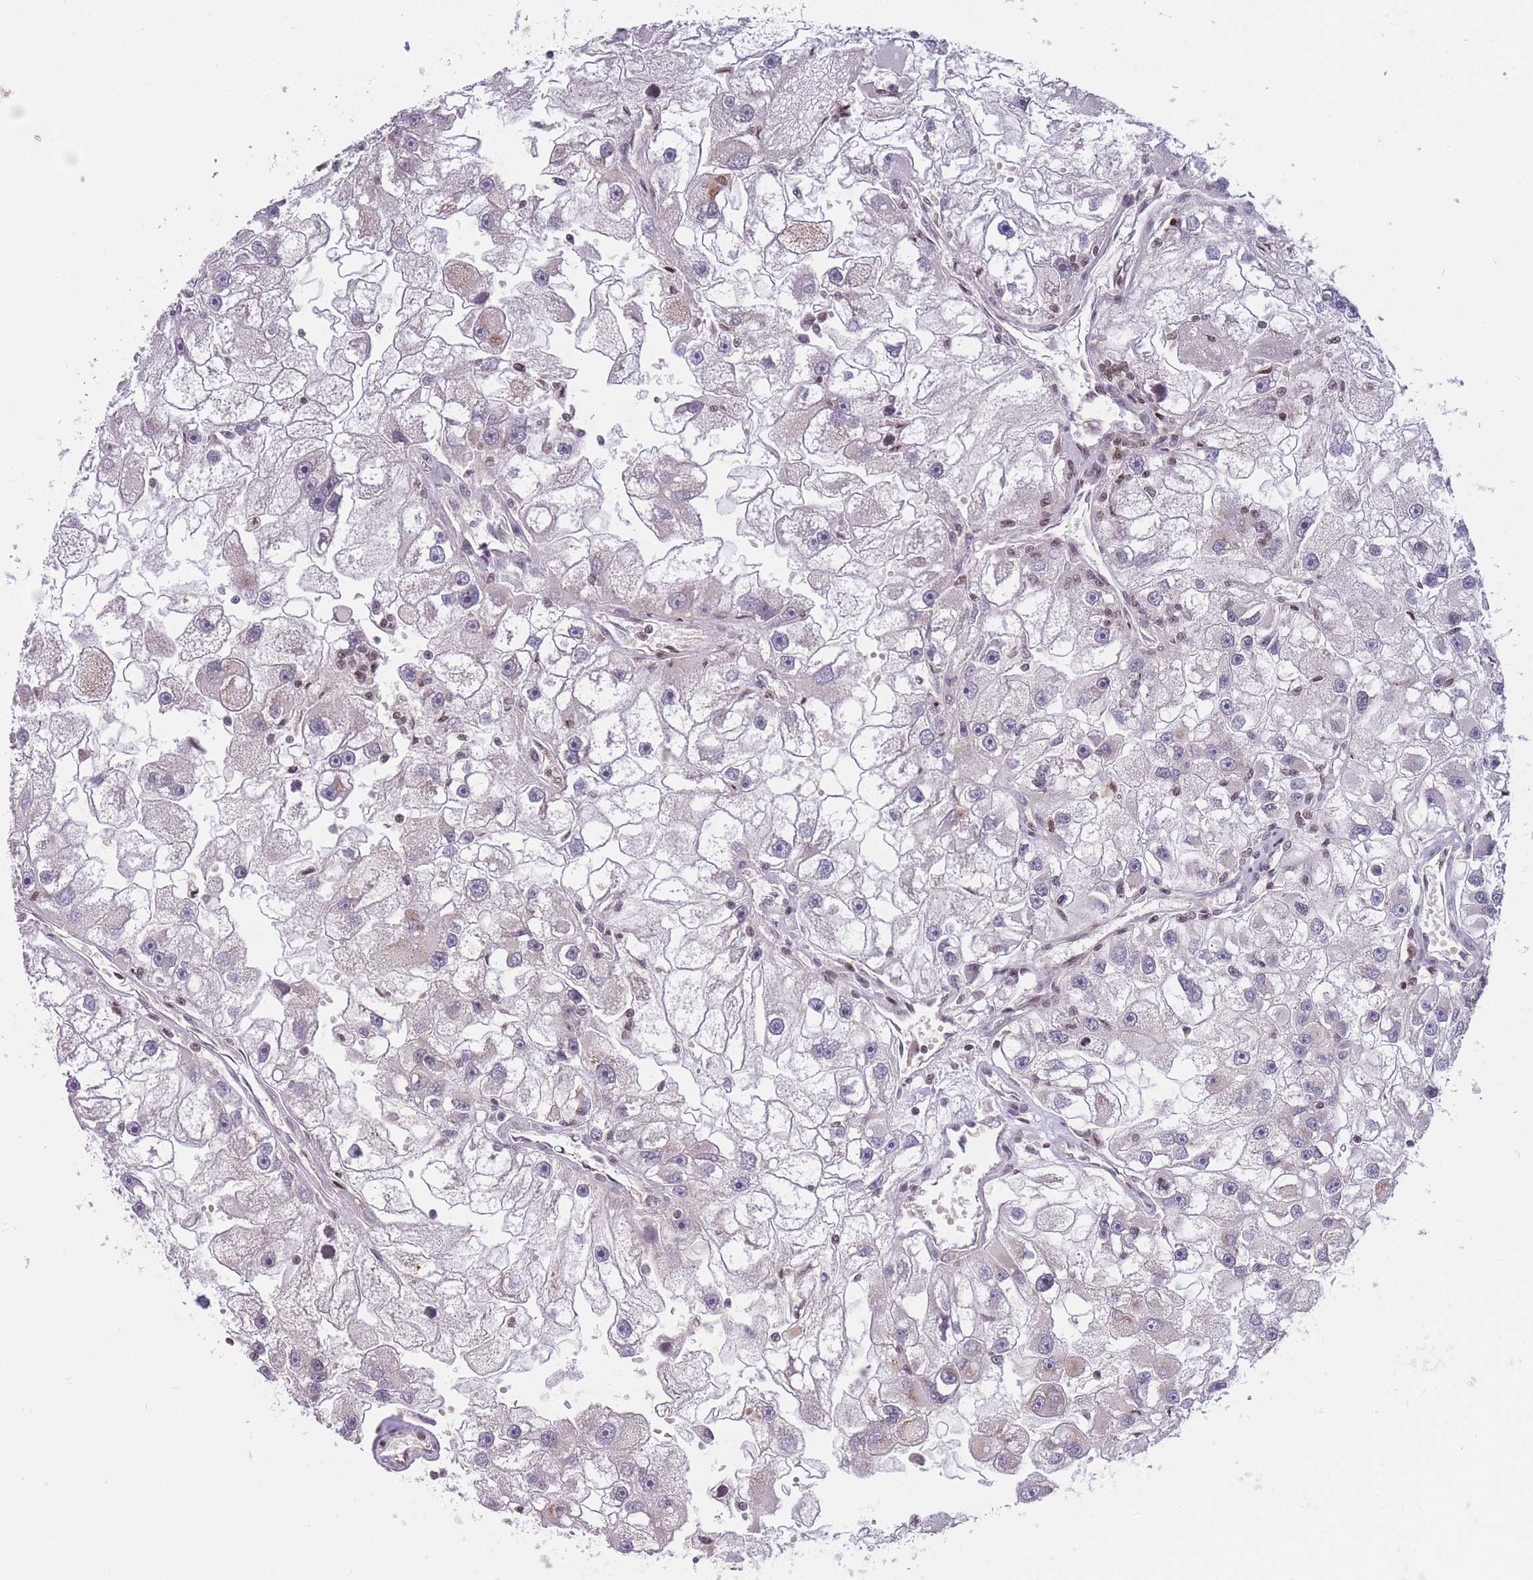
{"staining": {"intensity": "negative", "quantity": "none", "location": "none"}, "tissue": "renal cancer", "cell_type": "Tumor cells", "image_type": "cancer", "snomed": [{"axis": "morphology", "description": "Adenocarcinoma, NOS"}, {"axis": "topography", "description": "Kidney"}], "caption": "This is an IHC micrograph of human adenocarcinoma (renal). There is no staining in tumor cells.", "gene": "SLC35F5", "patient": {"sex": "male", "age": 63}}